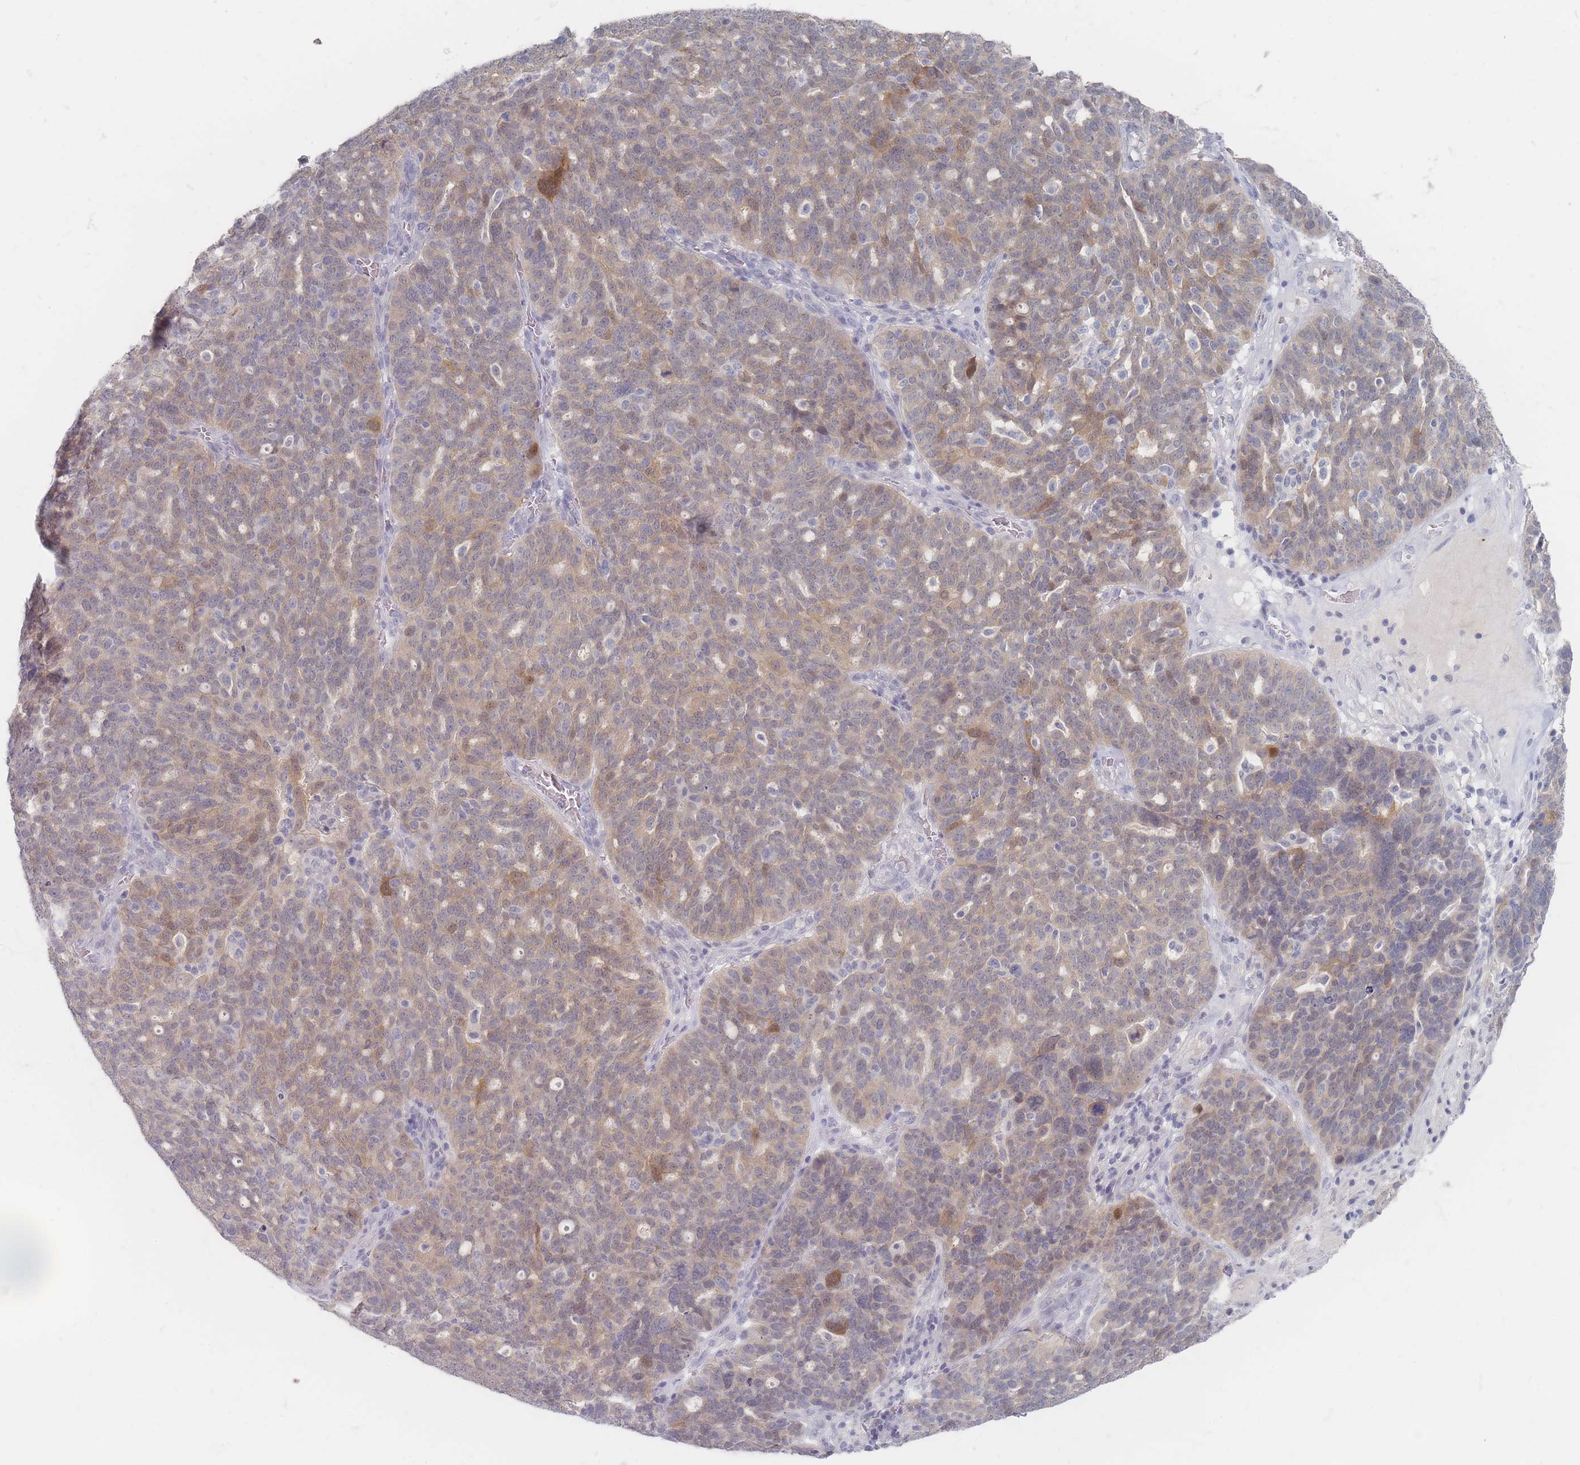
{"staining": {"intensity": "strong", "quantity": "<25%", "location": "cytoplasmic/membranous,nuclear"}, "tissue": "ovarian cancer", "cell_type": "Tumor cells", "image_type": "cancer", "snomed": [{"axis": "morphology", "description": "Cystadenocarcinoma, serous, NOS"}, {"axis": "topography", "description": "Ovary"}], "caption": "The image reveals staining of ovarian cancer, revealing strong cytoplasmic/membranous and nuclear protein expression (brown color) within tumor cells.", "gene": "HELZ2", "patient": {"sex": "female", "age": 59}}